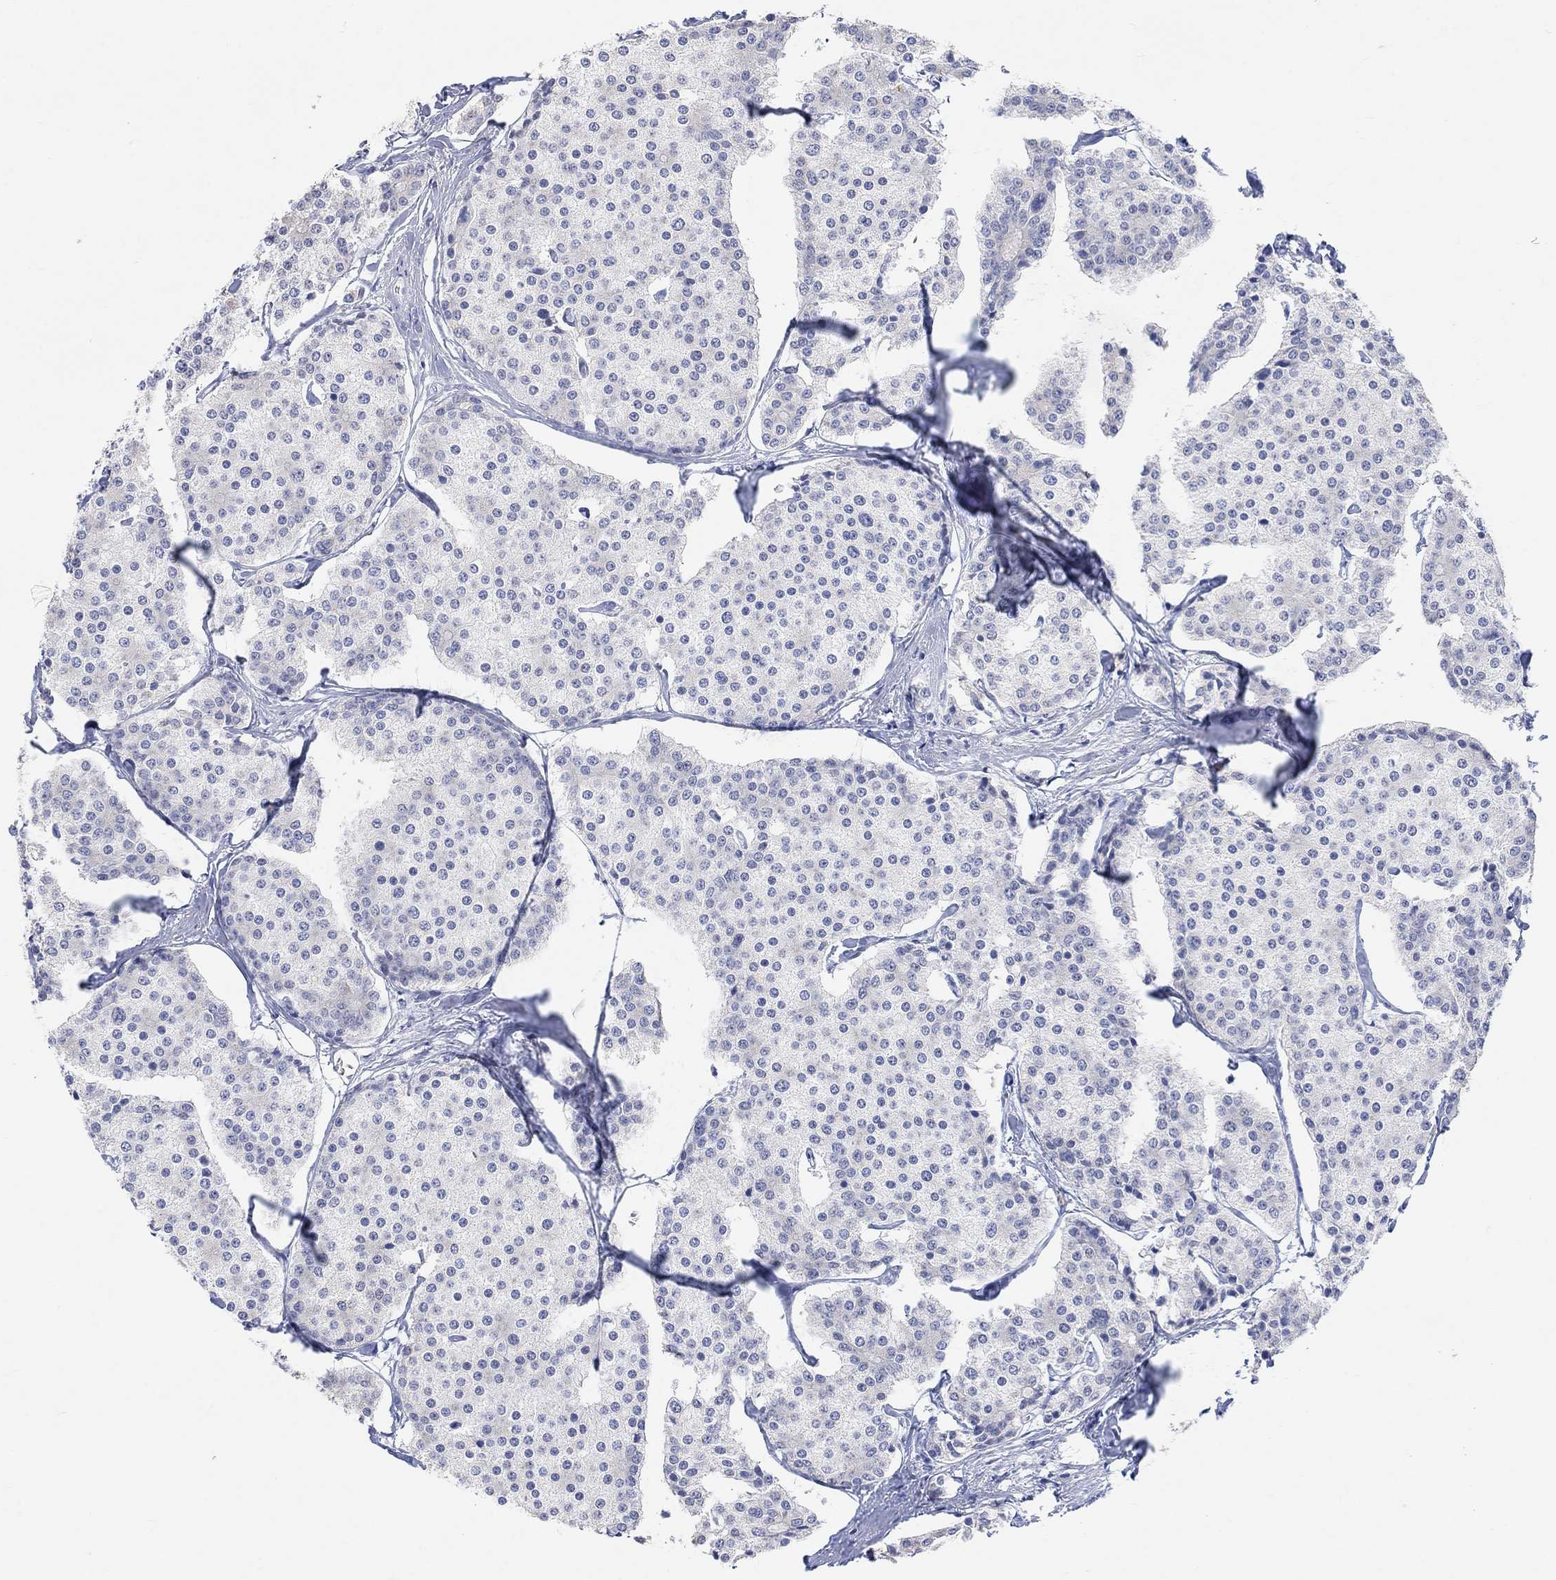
{"staining": {"intensity": "negative", "quantity": "none", "location": "none"}, "tissue": "carcinoid", "cell_type": "Tumor cells", "image_type": "cancer", "snomed": [{"axis": "morphology", "description": "Carcinoid, malignant, NOS"}, {"axis": "topography", "description": "Small intestine"}], "caption": "Image shows no significant protein staining in tumor cells of carcinoid (malignant). Nuclei are stained in blue.", "gene": "TYR", "patient": {"sex": "female", "age": 65}}